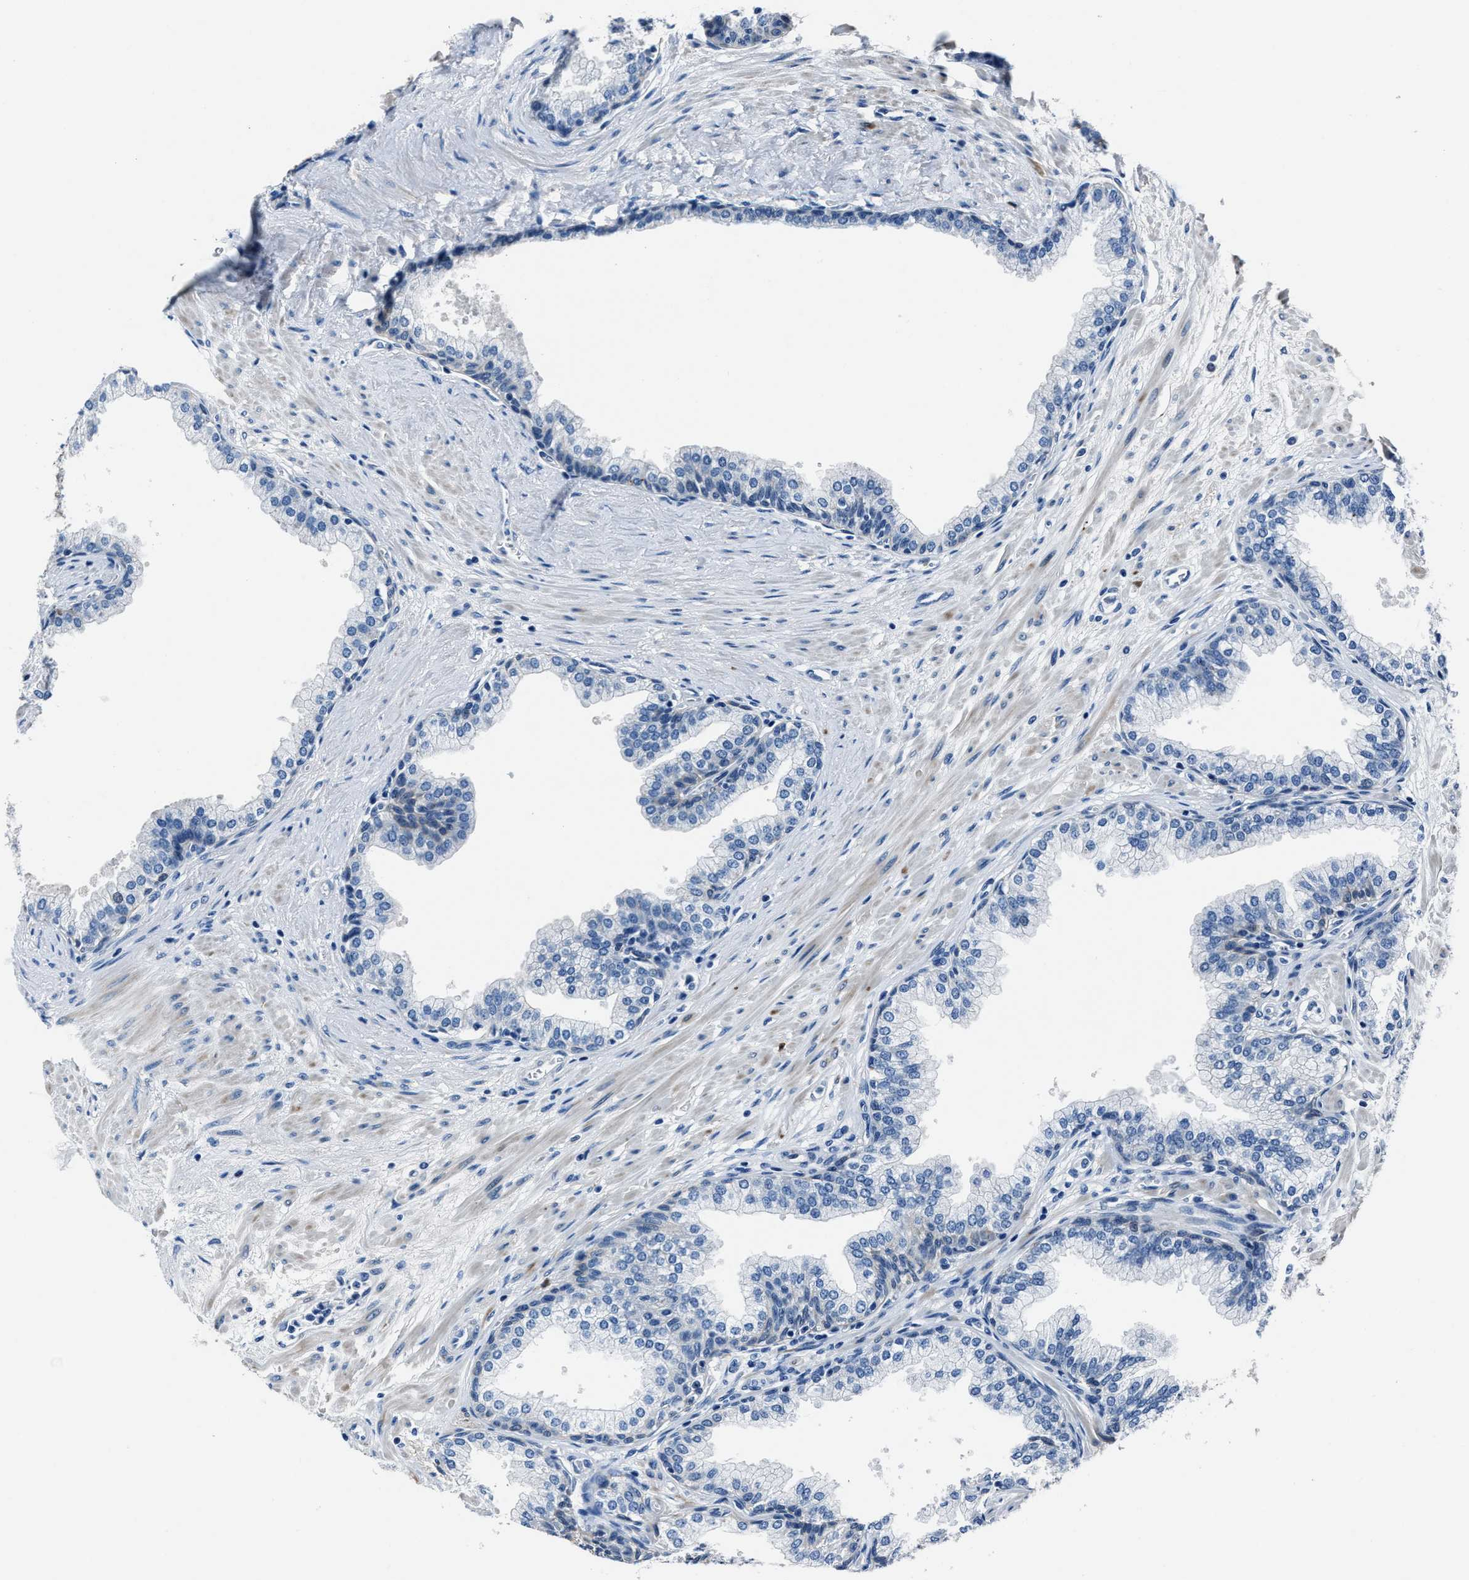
{"staining": {"intensity": "negative", "quantity": "none", "location": "none"}, "tissue": "prostate", "cell_type": "Glandular cells", "image_type": "normal", "snomed": [{"axis": "morphology", "description": "Normal tissue, NOS"}, {"axis": "morphology", "description": "Urothelial carcinoma, Low grade"}, {"axis": "topography", "description": "Urinary bladder"}, {"axis": "topography", "description": "Prostate"}], "caption": "Unremarkable prostate was stained to show a protein in brown. There is no significant positivity in glandular cells. The staining was performed using DAB to visualize the protein expression in brown, while the nuclei were stained in blue with hematoxylin (Magnification: 20x).", "gene": "NACAD", "patient": {"sex": "male", "age": 60}}